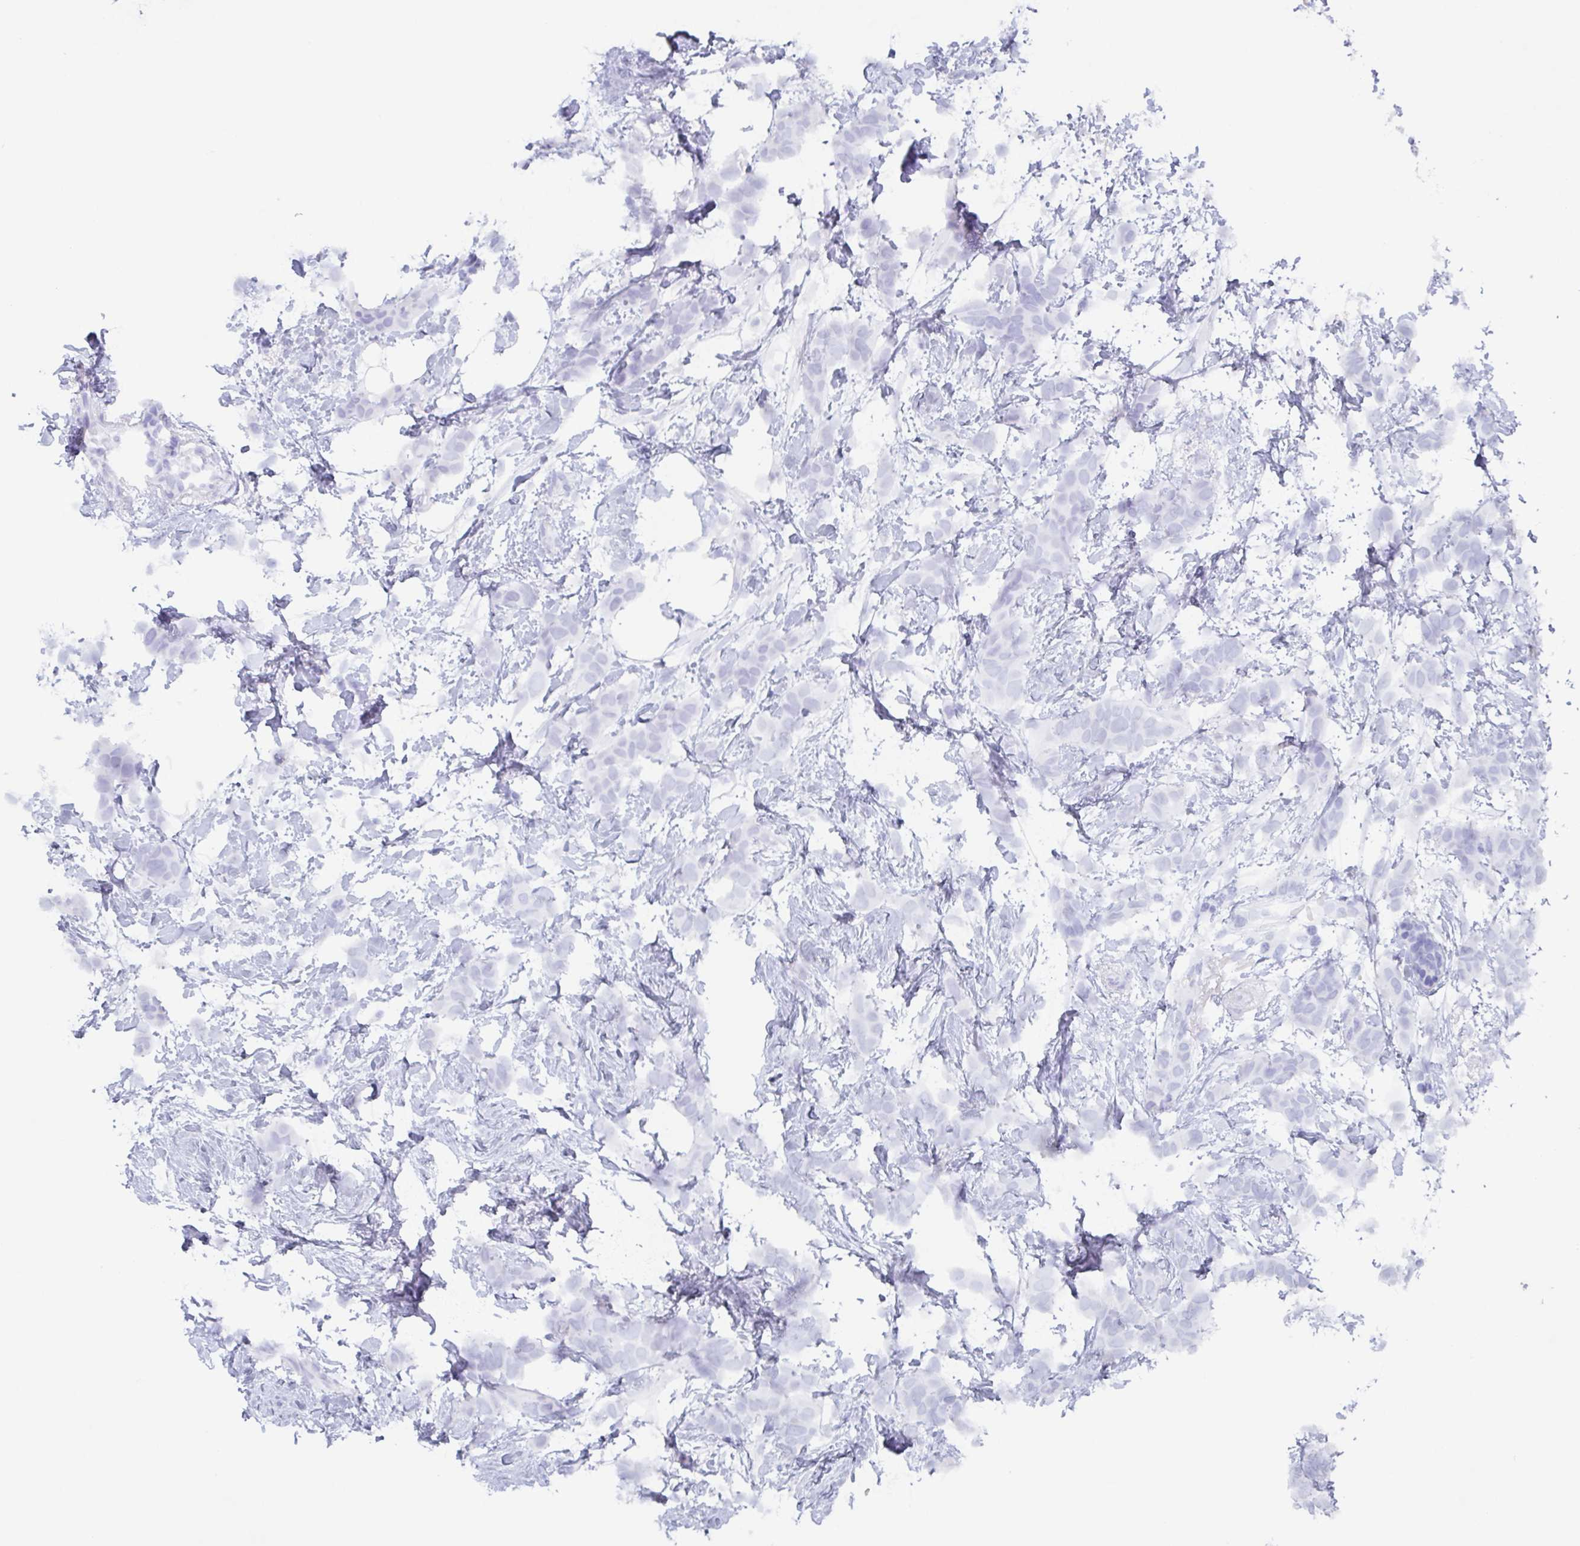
{"staining": {"intensity": "negative", "quantity": "none", "location": "none"}, "tissue": "breast cancer", "cell_type": "Tumor cells", "image_type": "cancer", "snomed": [{"axis": "morphology", "description": "Duct carcinoma"}, {"axis": "topography", "description": "Breast"}], "caption": "Human breast invasive ductal carcinoma stained for a protein using immunohistochemistry (IHC) exhibits no expression in tumor cells.", "gene": "POU2F3", "patient": {"sex": "female", "age": 62}}